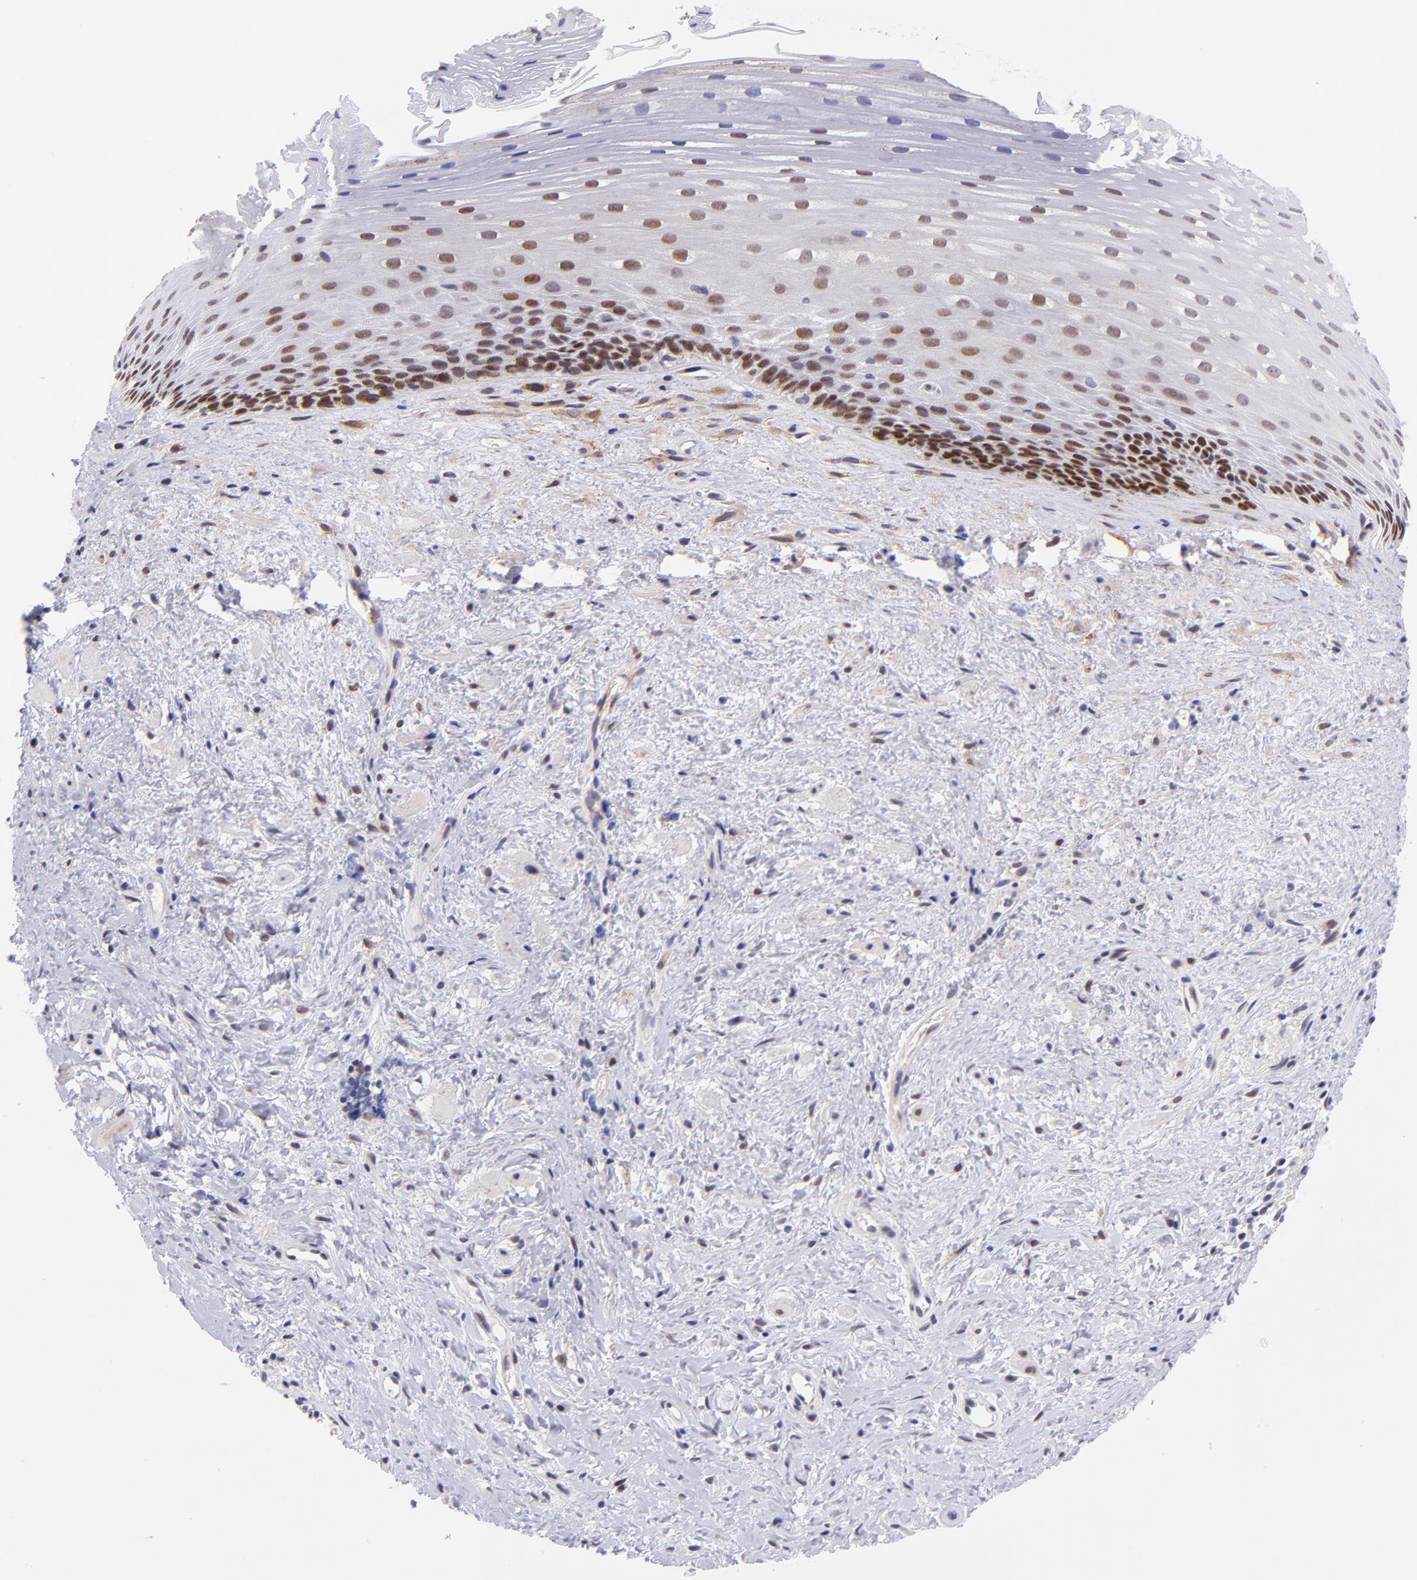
{"staining": {"intensity": "strong", "quantity": "25%-75%", "location": "nuclear"}, "tissue": "esophagus", "cell_type": "Squamous epithelial cells", "image_type": "normal", "snomed": [{"axis": "morphology", "description": "Normal tissue, NOS"}, {"axis": "topography", "description": "Esophagus"}], "caption": "Protein staining displays strong nuclear staining in approximately 25%-75% of squamous epithelial cells in normal esophagus.", "gene": "SOX6", "patient": {"sex": "female", "age": 70}}